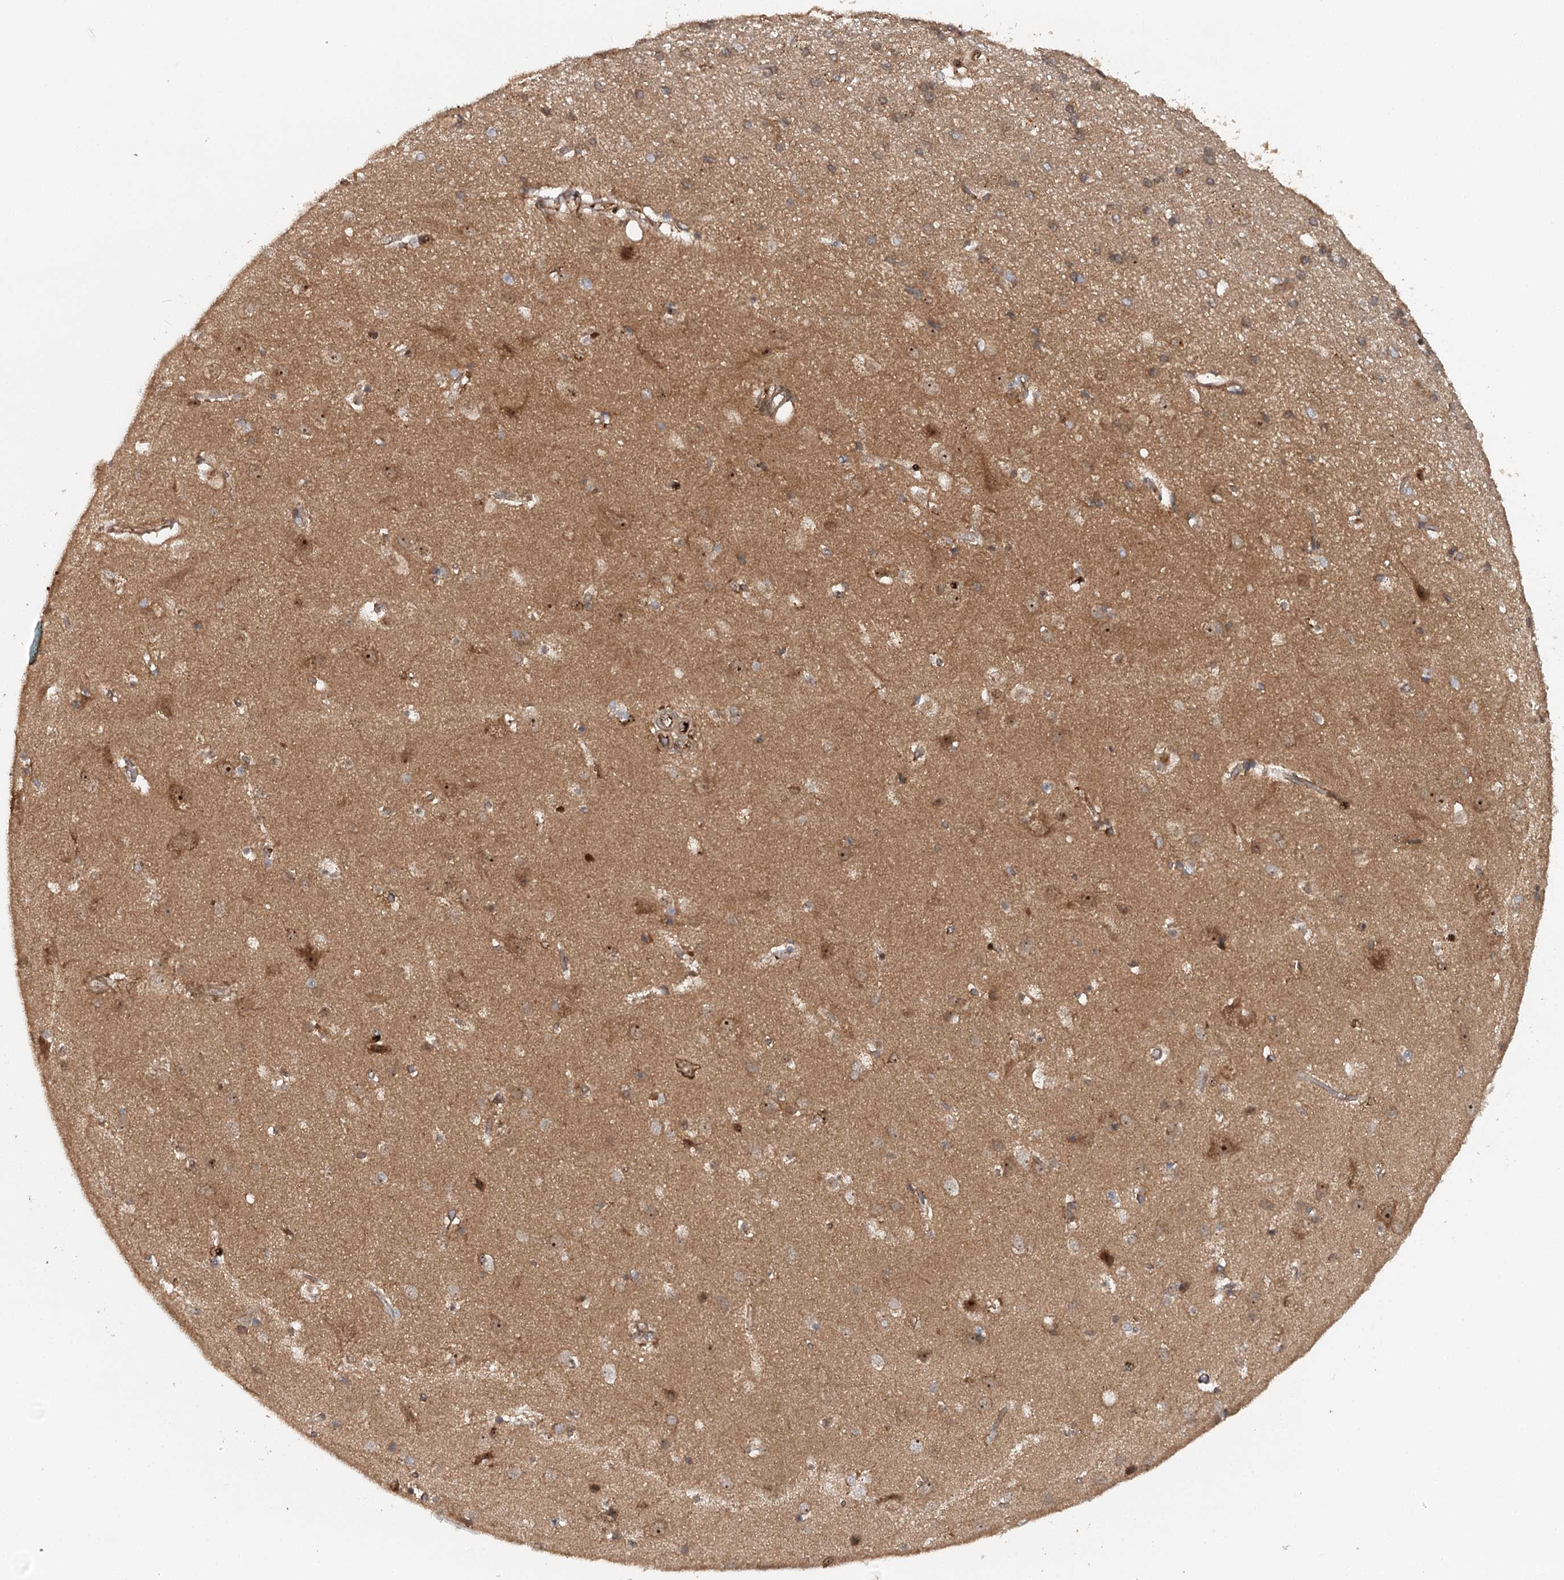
{"staining": {"intensity": "moderate", "quantity": ">75%", "location": "cytoplasmic/membranous"}, "tissue": "cerebral cortex", "cell_type": "Endothelial cells", "image_type": "normal", "snomed": [{"axis": "morphology", "description": "Normal tissue, NOS"}, {"axis": "topography", "description": "Cerebral cortex"}], "caption": "Immunohistochemistry (DAB (3,3'-diaminobenzidine)) staining of normal cerebral cortex reveals moderate cytoplasmic/membranous protein positivity in approximately >75% of endothelial cells. Nuclei are stained in blue.", "gene": "RNF111", "patient": {"sex": "male", "age": 54}}